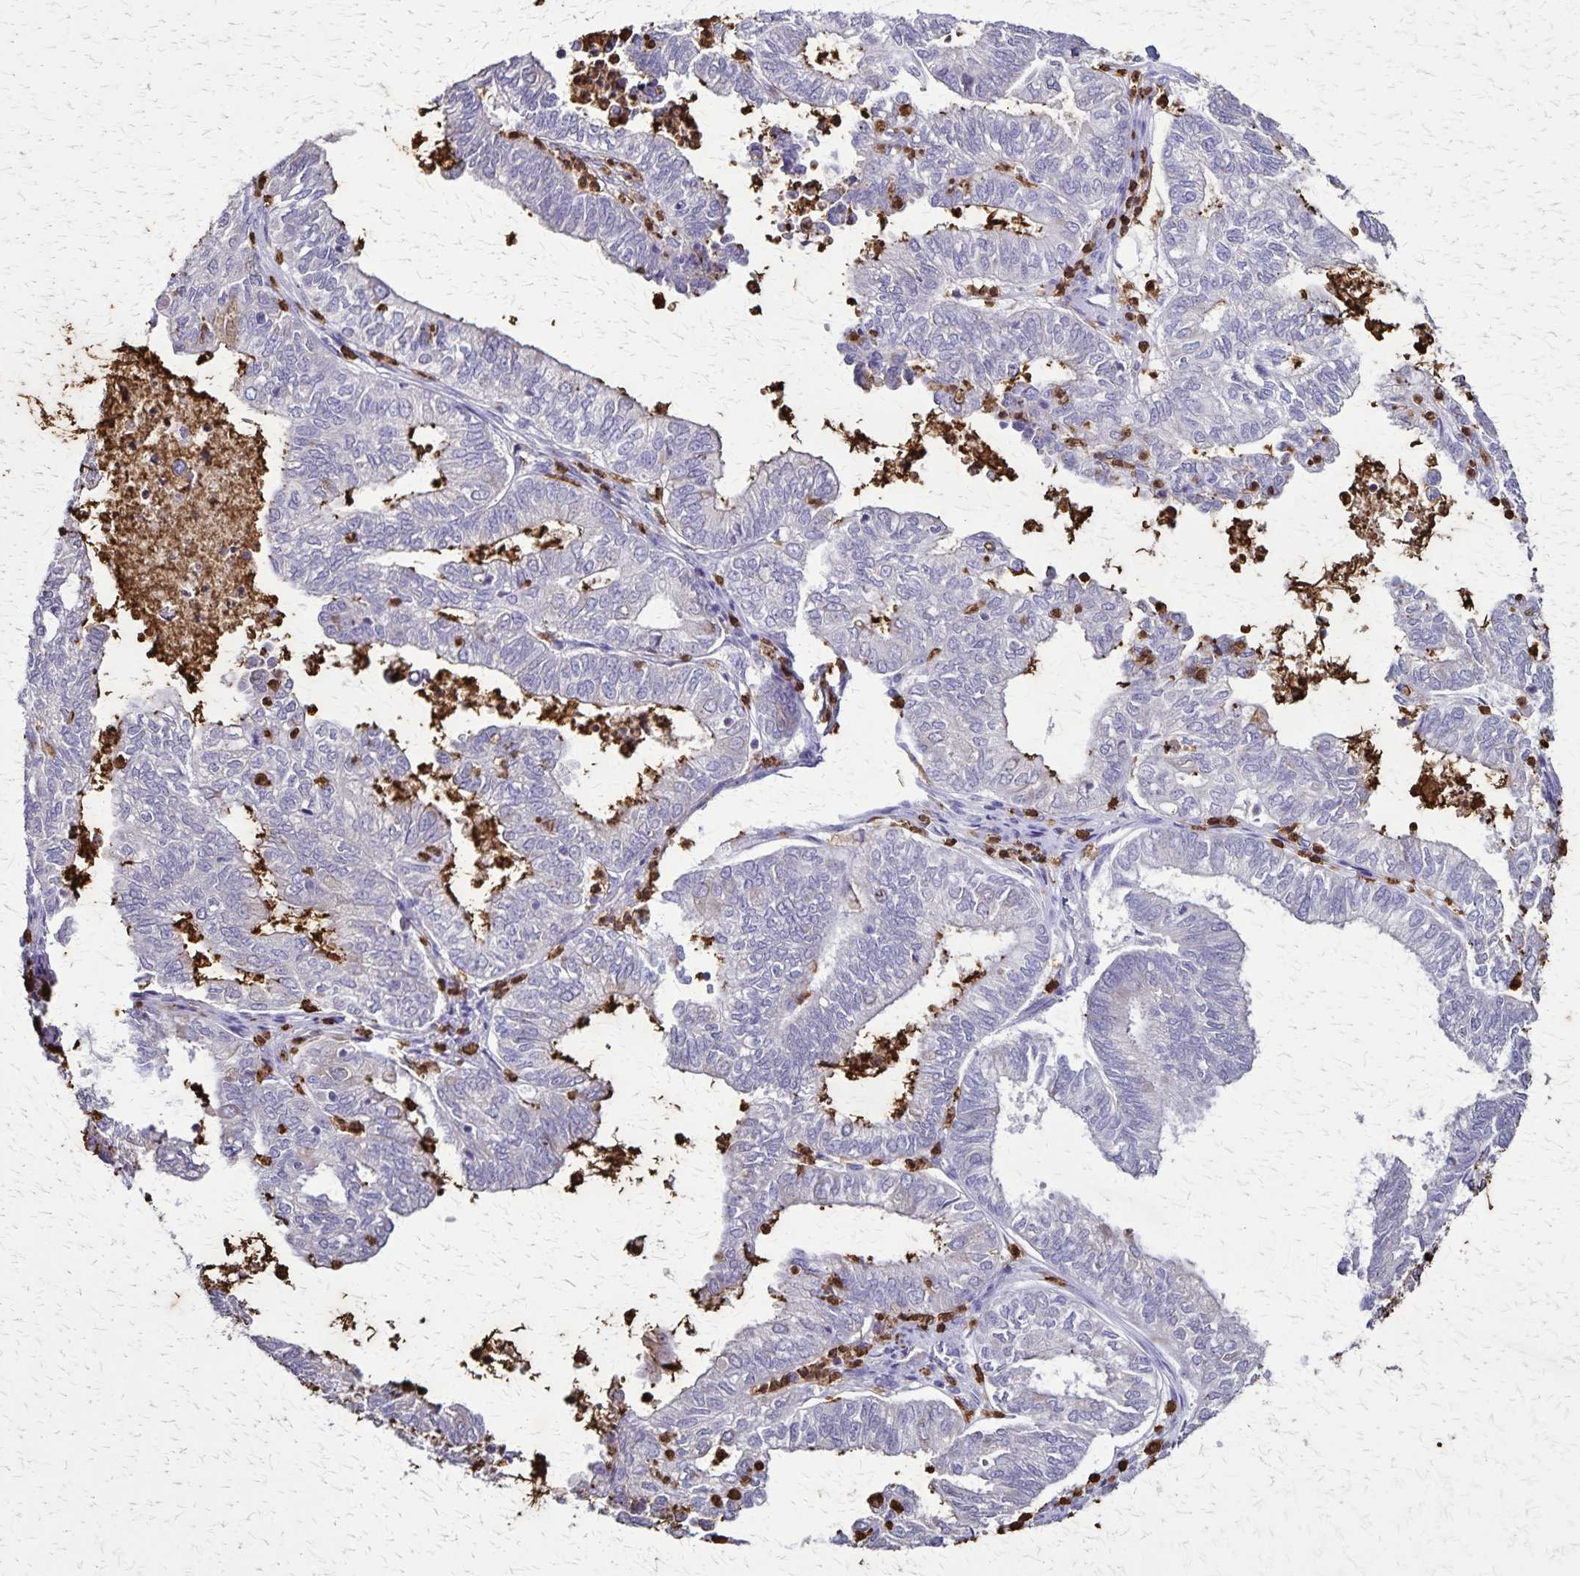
{"staining": {"intensity": "negative", "quantity": "none", "location": "none"}, "tissue": "ovarian cancer", "cell_type": "Tumor cells", "image_type": "cancer", "snomed": [{"axis": "morphology", "description": "Carcinoma, endometroid"}, {"axis": "topography", "description": "Ovary"}], "caption": "Human ovarian cancer (endometroid carcinoma) stained for a protein using immunohistochemistry shows no staining in tumor cells.", "gene": "ULBP3", "patient": {"sex": "female", "age": 64}}